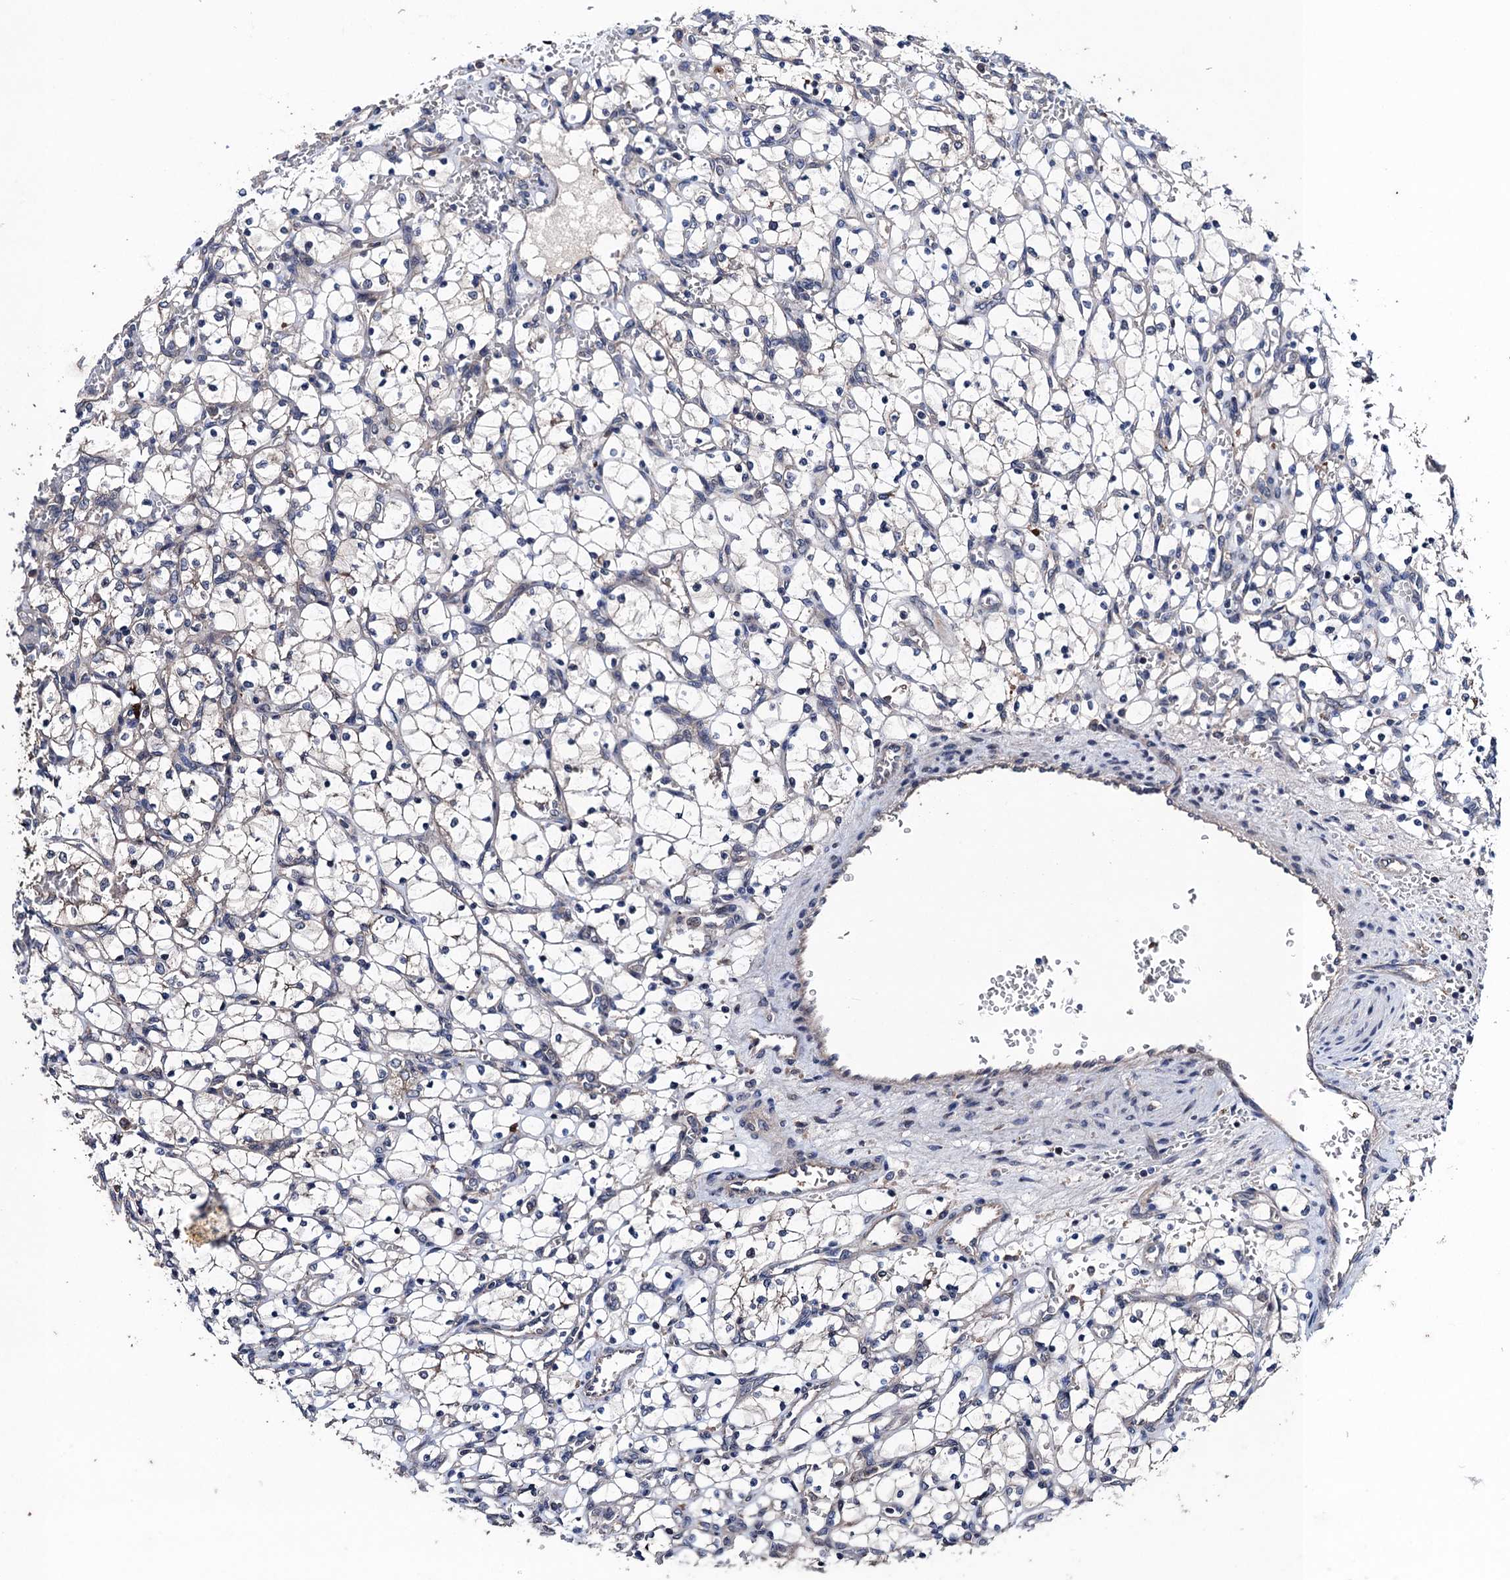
{"staining": {"intensity": "negative", "quantity": "none", "location": "none"}, "tissue": "renal cancer", "cell_type": "Tumor cells", "image_type": "cancer", "snomed": [{"axis": "morphology", "description": "Adenocarcinoma, NOS"}, {"axis": "topography", "description": "Kidney"}], "caption": "This histopathology image is of renal cancer stained with immunohistochemistry to label a protein in brown with the nuclei are counter-stained blue. There is no positivity in tumor cells. (DAB (3,3'-diaminobenzidine) immunohistochemistry (IHC), high magnification).", "gene": "BLTP3B", "patient": {"sex": "female", "age": 69}}